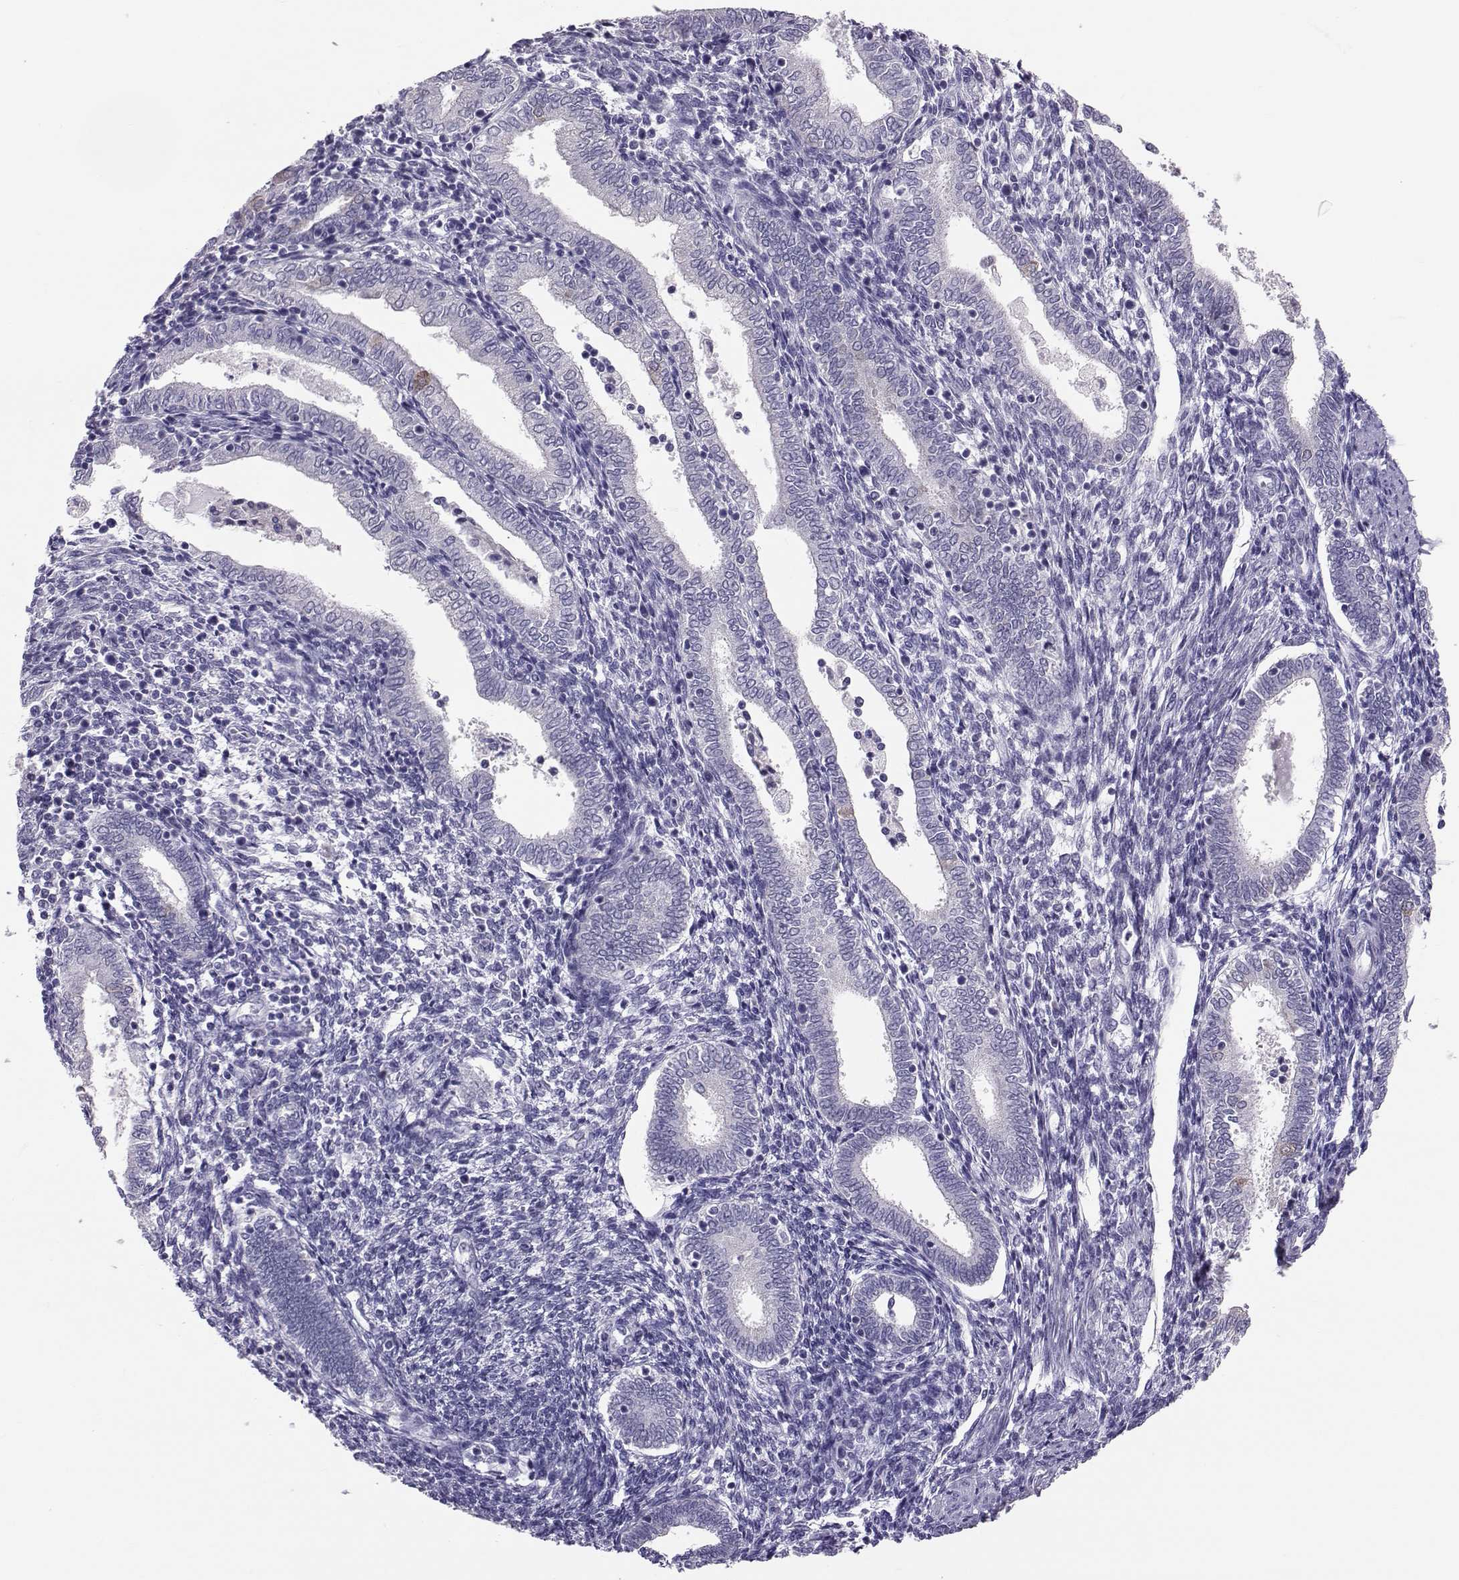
{"staining": {"intensity": "negative", "quantity": "none", "location": "none"}, "tissue": "endometrium", "cell_type": "Cells in endometrial stroma", "image_type": "normal", "snomed": [{"axis": "morphology", "description": "Normal tissue, NOS"}, {"axis": "topography", "description": "Endometrium"}], "caption": "This is an IHC image of normal human endometrium. There is no positivity in cells in endometrial stroma.", "gene": "DNAAF1", "patient": {"sex": "female", "age": 42}}